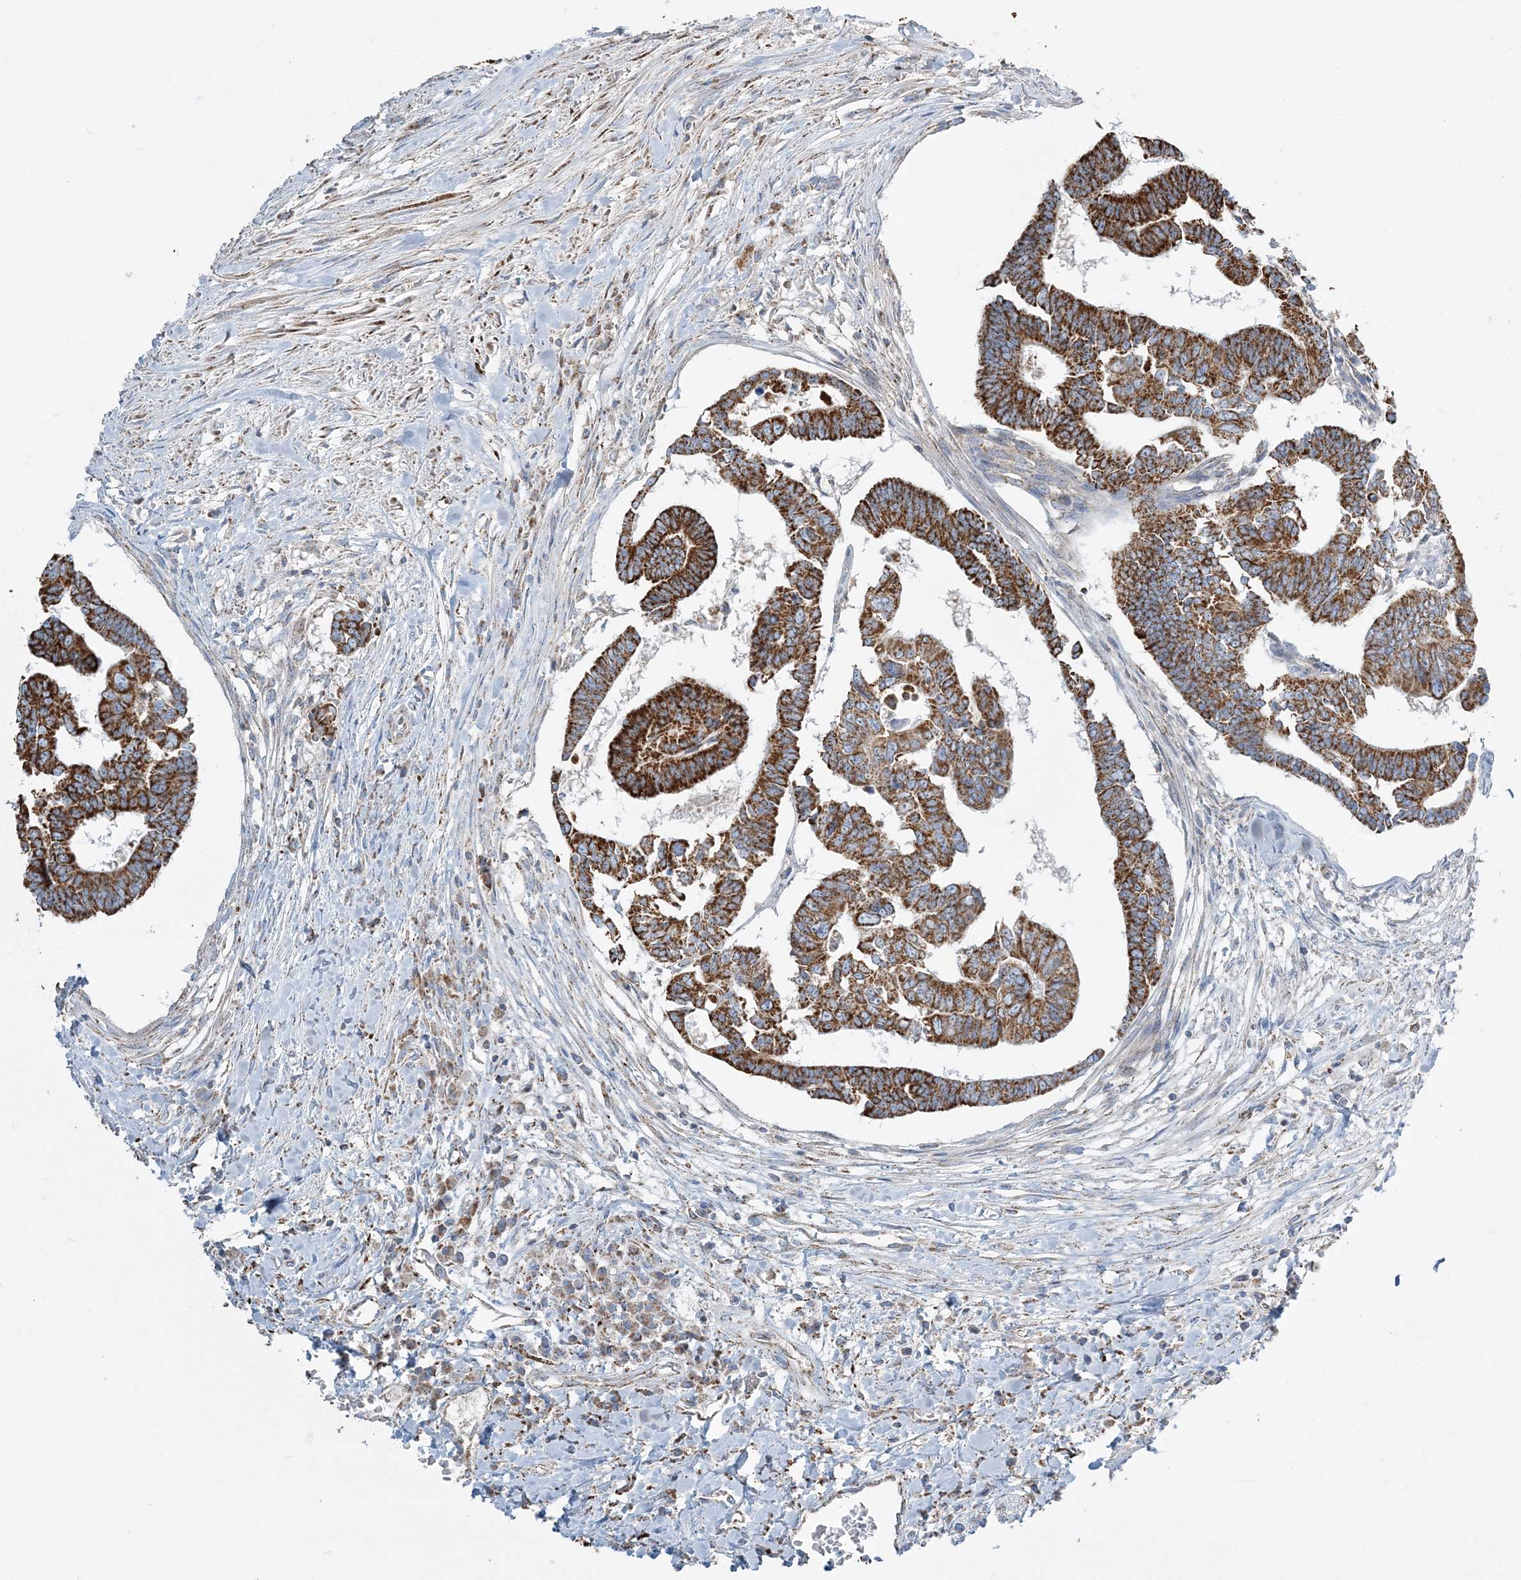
{"staining": {"intensity": "strong", "quantity": ">75%", "location": "cytoplasmic/membranous"}, "tissue": "colorectal cancer", "cell_type": "Tumor cells", "image_type": "cancer", "snomed": [{"axis": "morphology", "description": "Adenocarcinoma, NOS"}, {"axis": "topography", "description": "Rectum"}], "caption": "Colorectal cancer stained for a protein exhibits strong cytoplasmic/membranous positivity in tumor cells.", "gene": "RAB11FIP3", "patient": {"sex": "female", "age": 65}}